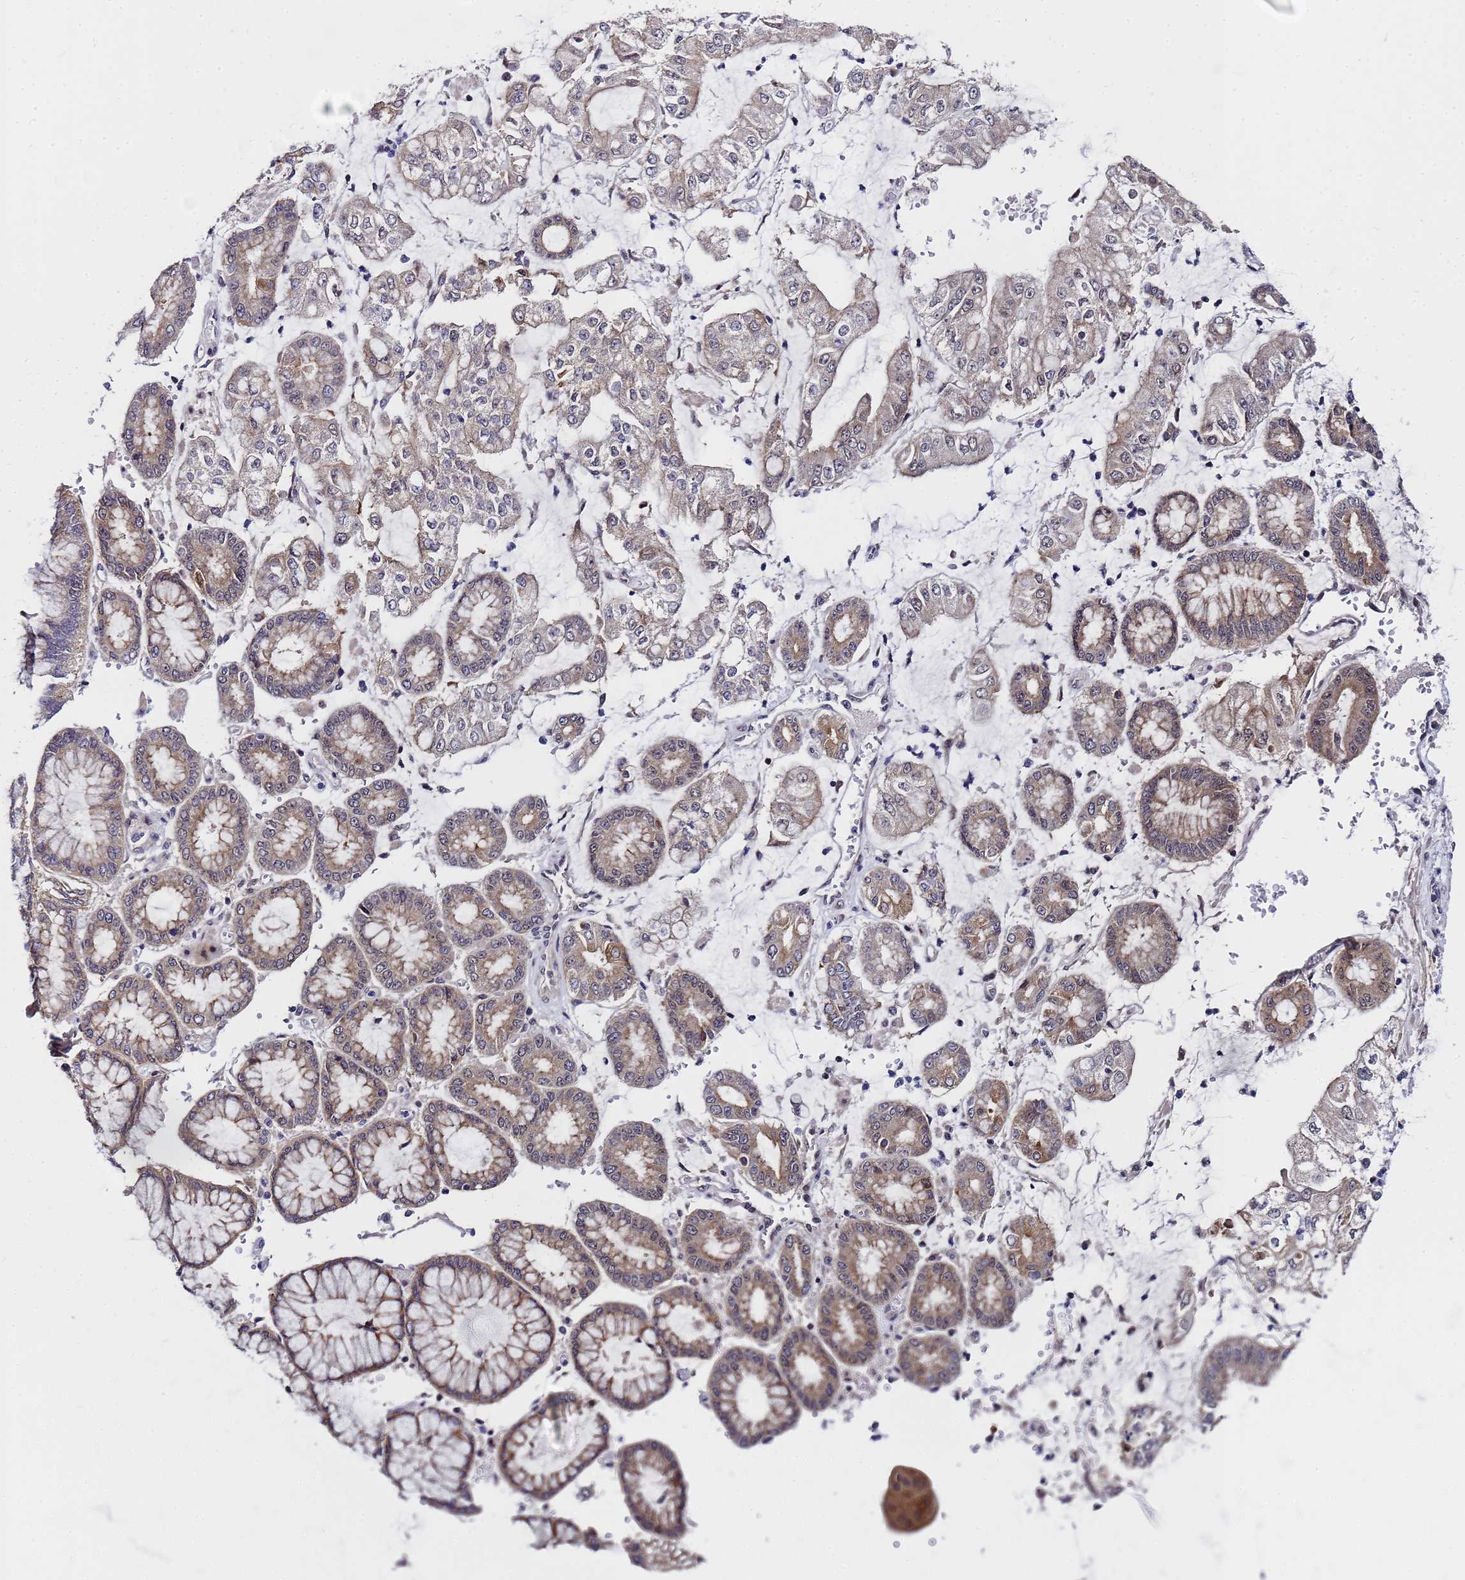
{"staining": {"intensity": "moderate", "quantity": "25%-75%", "location": "cytoplasmic/membranous"}, "tissue": "stomach cancer", "cell_type": "Tumor cells", "image_type": "cancer", "snomed": [{"axis": "morphology", "description": "Adenocarcinoma, NOS"}, {"axis": "topography", "description": "Stomach"}], "caption": "Immunohistochemical staining of human adenocarcinoma (stomach) exhibits moderate cytoplasmic/membranous protein expression in about 25%-75% of tumor cells.", "gene": "ANAPC13", "patient": {"sex": "male", "age": 76}}